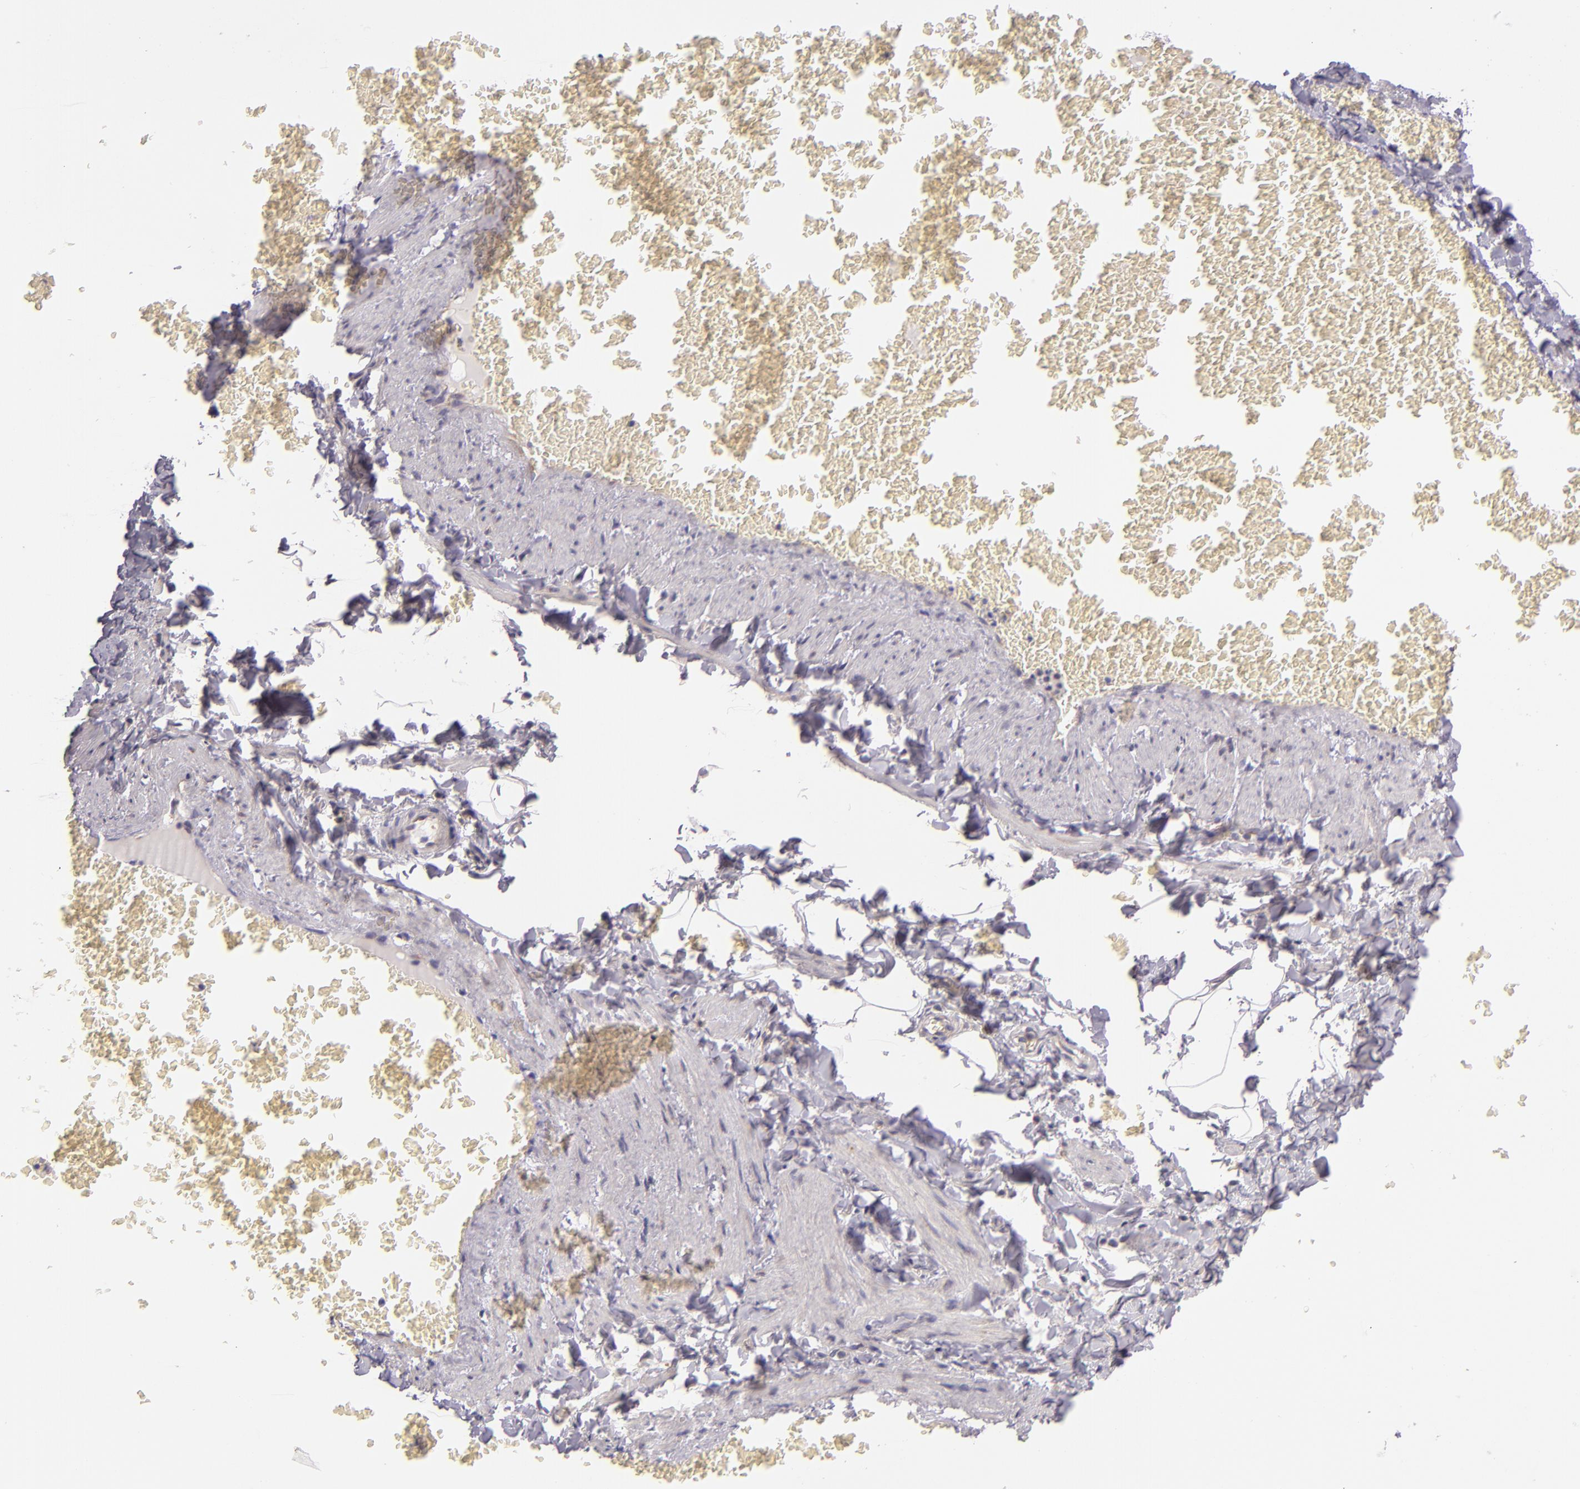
{"staining": {"intensity": "negative", "quantity": "none", "location": "none"}, "tissue": "adipose tissue", "cell_type": "Adipocytes", "image_type": "normal", "snomed": [{"axis": "morphology", "description": "Normal tissue, NOS"}, {"axis": "topography", "description": "Vascular tissue"}], "caption": "Immunohistochemistry image of unremarkable adipose tissue stained for a protein (brown), which displays no positivity in adipocytes. (Brightfield microscopy of DAB (3,3'-diaminobenzidine) immunohistochemistry (IHC) at high magnification).", "gene": "UPF3B", "patient": {"sex": "male", "age": 41}}